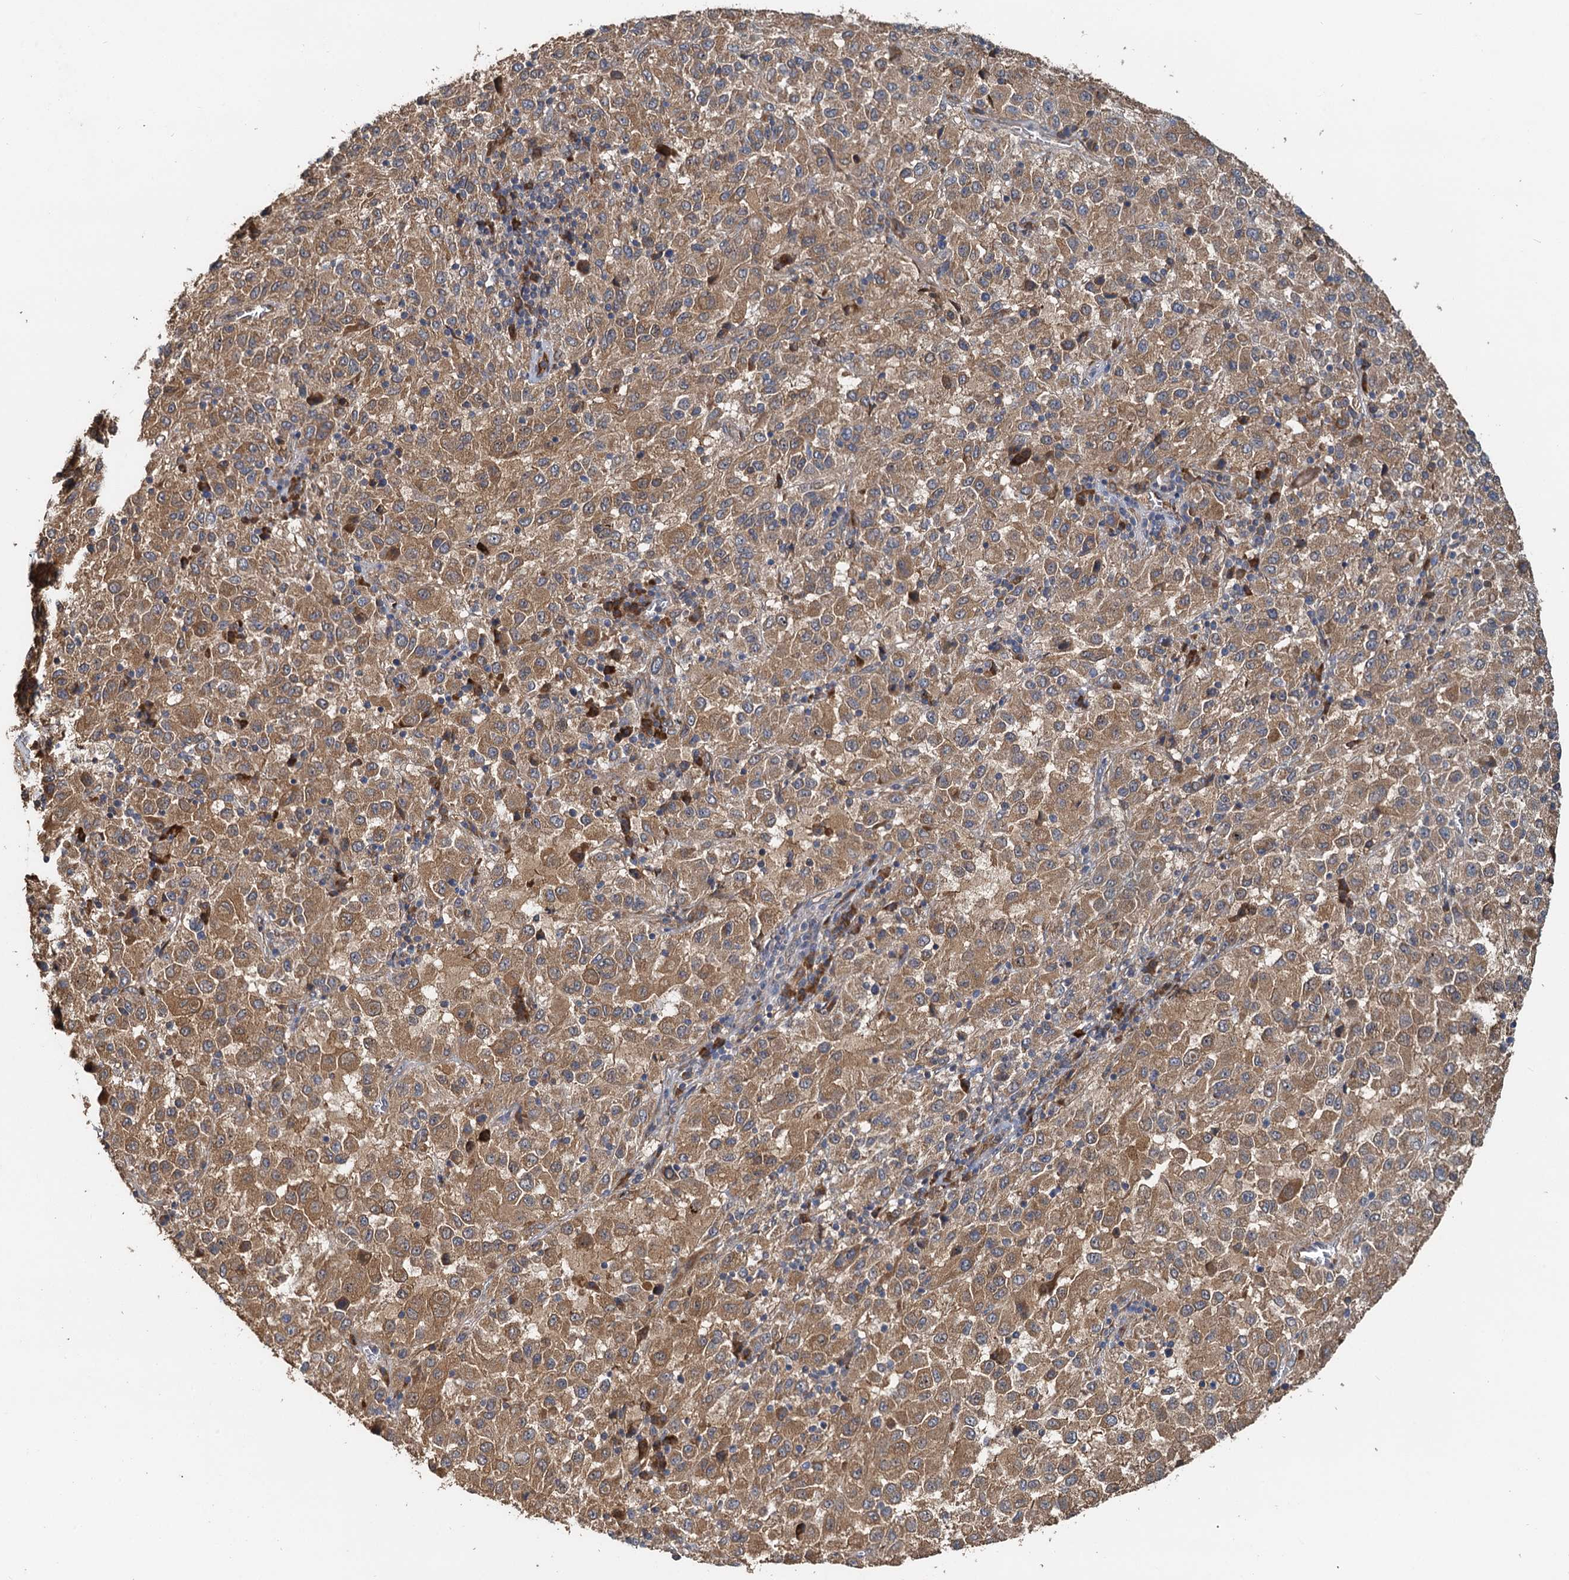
{"staining": {"intensity": "moderate", "quantity": ">75%", "location": "cytoplasmic/membranous"}, "tissue": "melanoma", "cell_type": "Tumor cells", "image_type": "cancer", "snomed": [{"axis": "morphology", "description": "Malignant melanoma, Metastatic site"}, {"axis": "topography", "description": "Lung"}], "caption": "Immunohistochemical staining of human malignant melanoma (metastatic site) reveals medium levels of moderate cytoplasmic/membranous protein positivity in approximately >75% of tumor cells.", "gene": "HYI", "patient": {"sex": "male", "age": 64}}